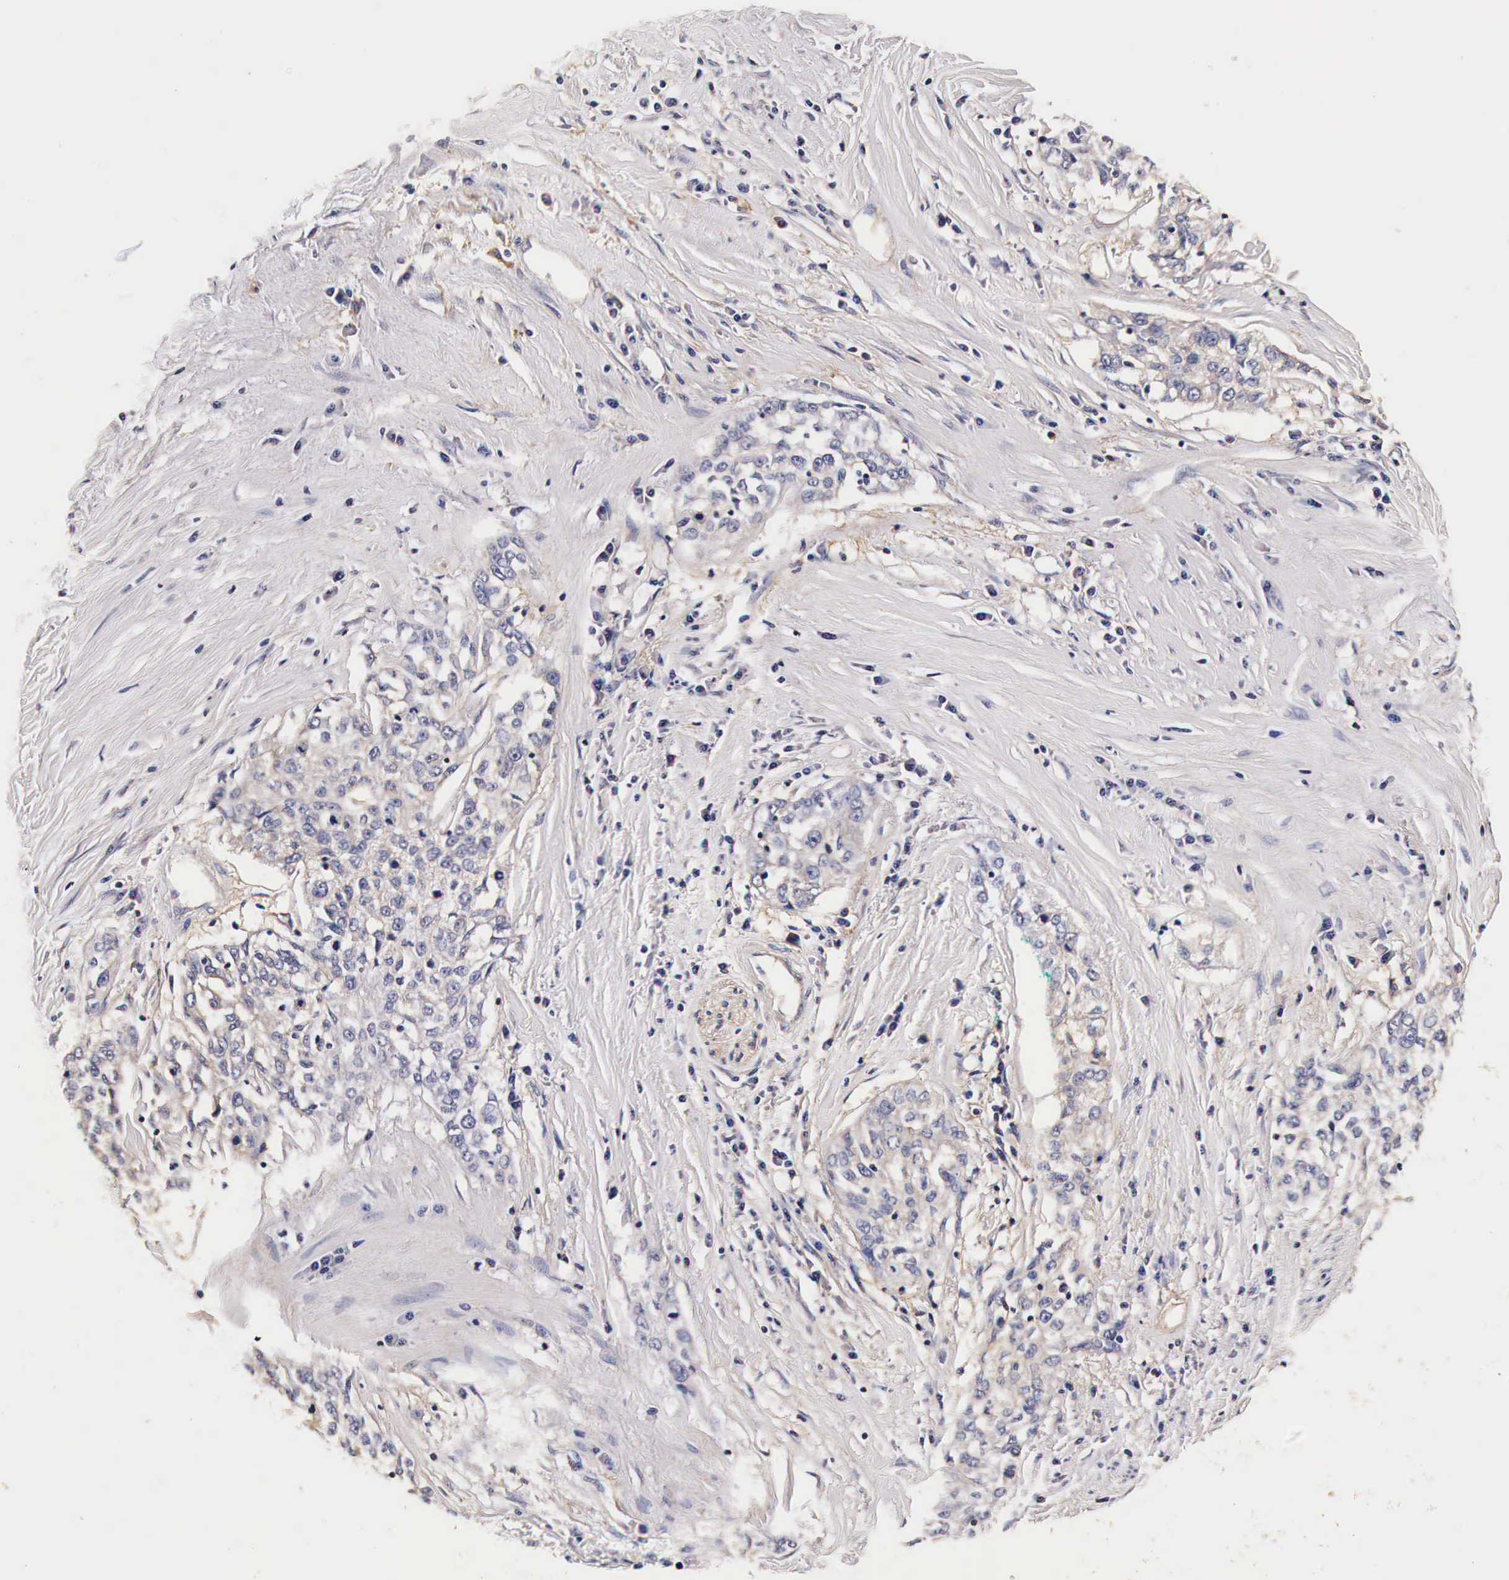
{"staining": {"intensity": "negative", "quantity": "none", "location": "none"}, "tissue": "cervical cancer", "cell_type": "Tumor cells", "image_type": "cancer", "snomed": [{"axis": "morphology", "description": "Squamous cell carcinoma, NOS"}, {"axis": "topography", "description": "Cervix"}], "caption": "Immunohistochemistry (IHC) photomicrograph of human cervical squamous cell carcinoma stained for a protein (brown), which exhibits no positivity in tumor cells.", "gene": "RP2", "patient": {"sex": "female", "age": 57}}